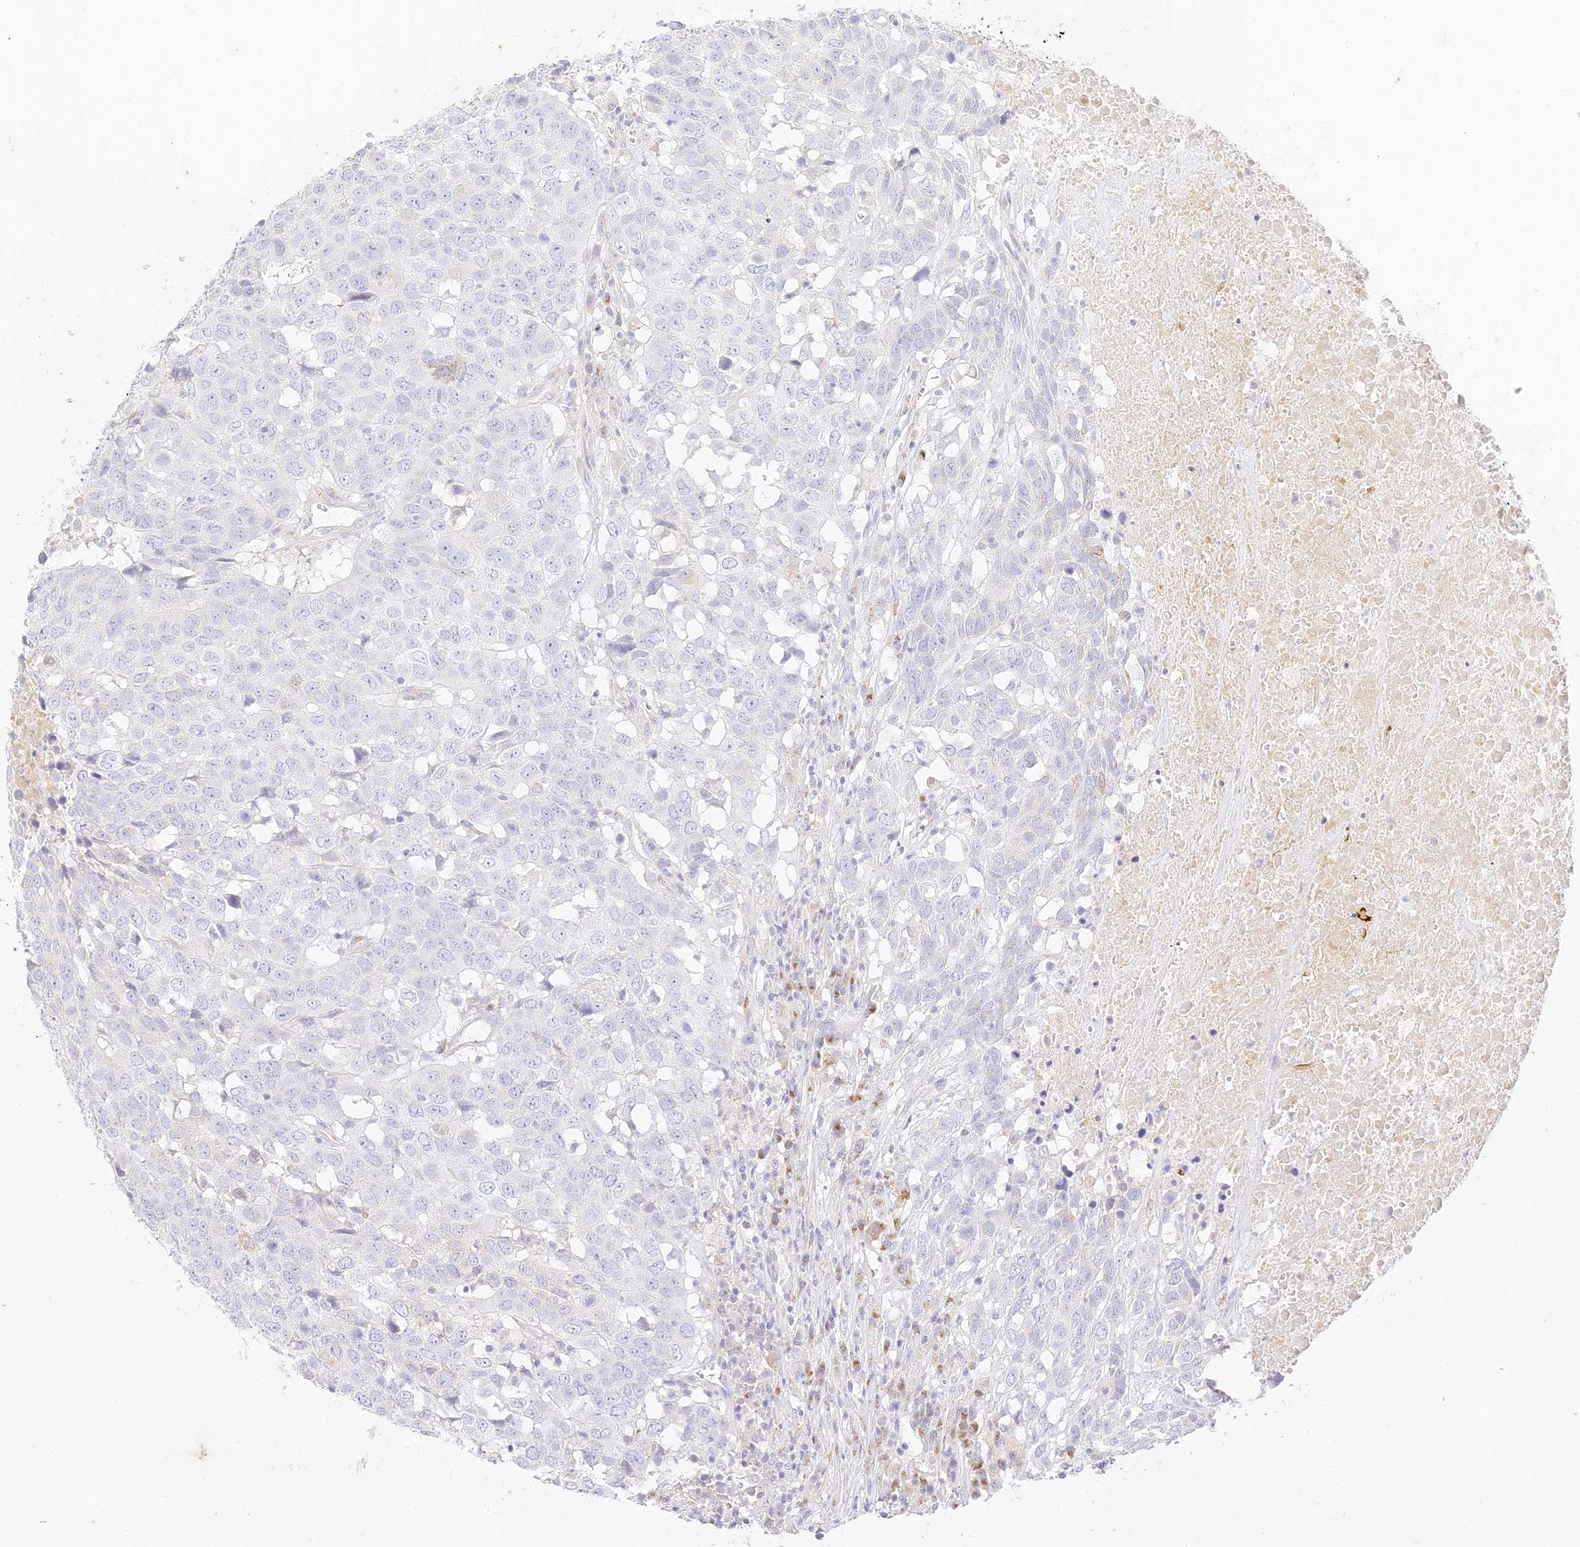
{"staining": {"intensity": "negative", "quantity": "none", "location": "none"}, "tissue": "head and neck cancer", "cell_type": "Tumor cells", "image_type": "cancer", "snomed": [{"axis": "morphology", "description": "Squamous cell carcinoma, NOS"}, {"axis": "topography", "description": "Head-Neck"}], "caption": "Tumor cells show no significant protein expression in head and neck cancer (squamous cell carcinoma).", "gene": "SEC13", "patient": {"sex": "male", "age": 66}}